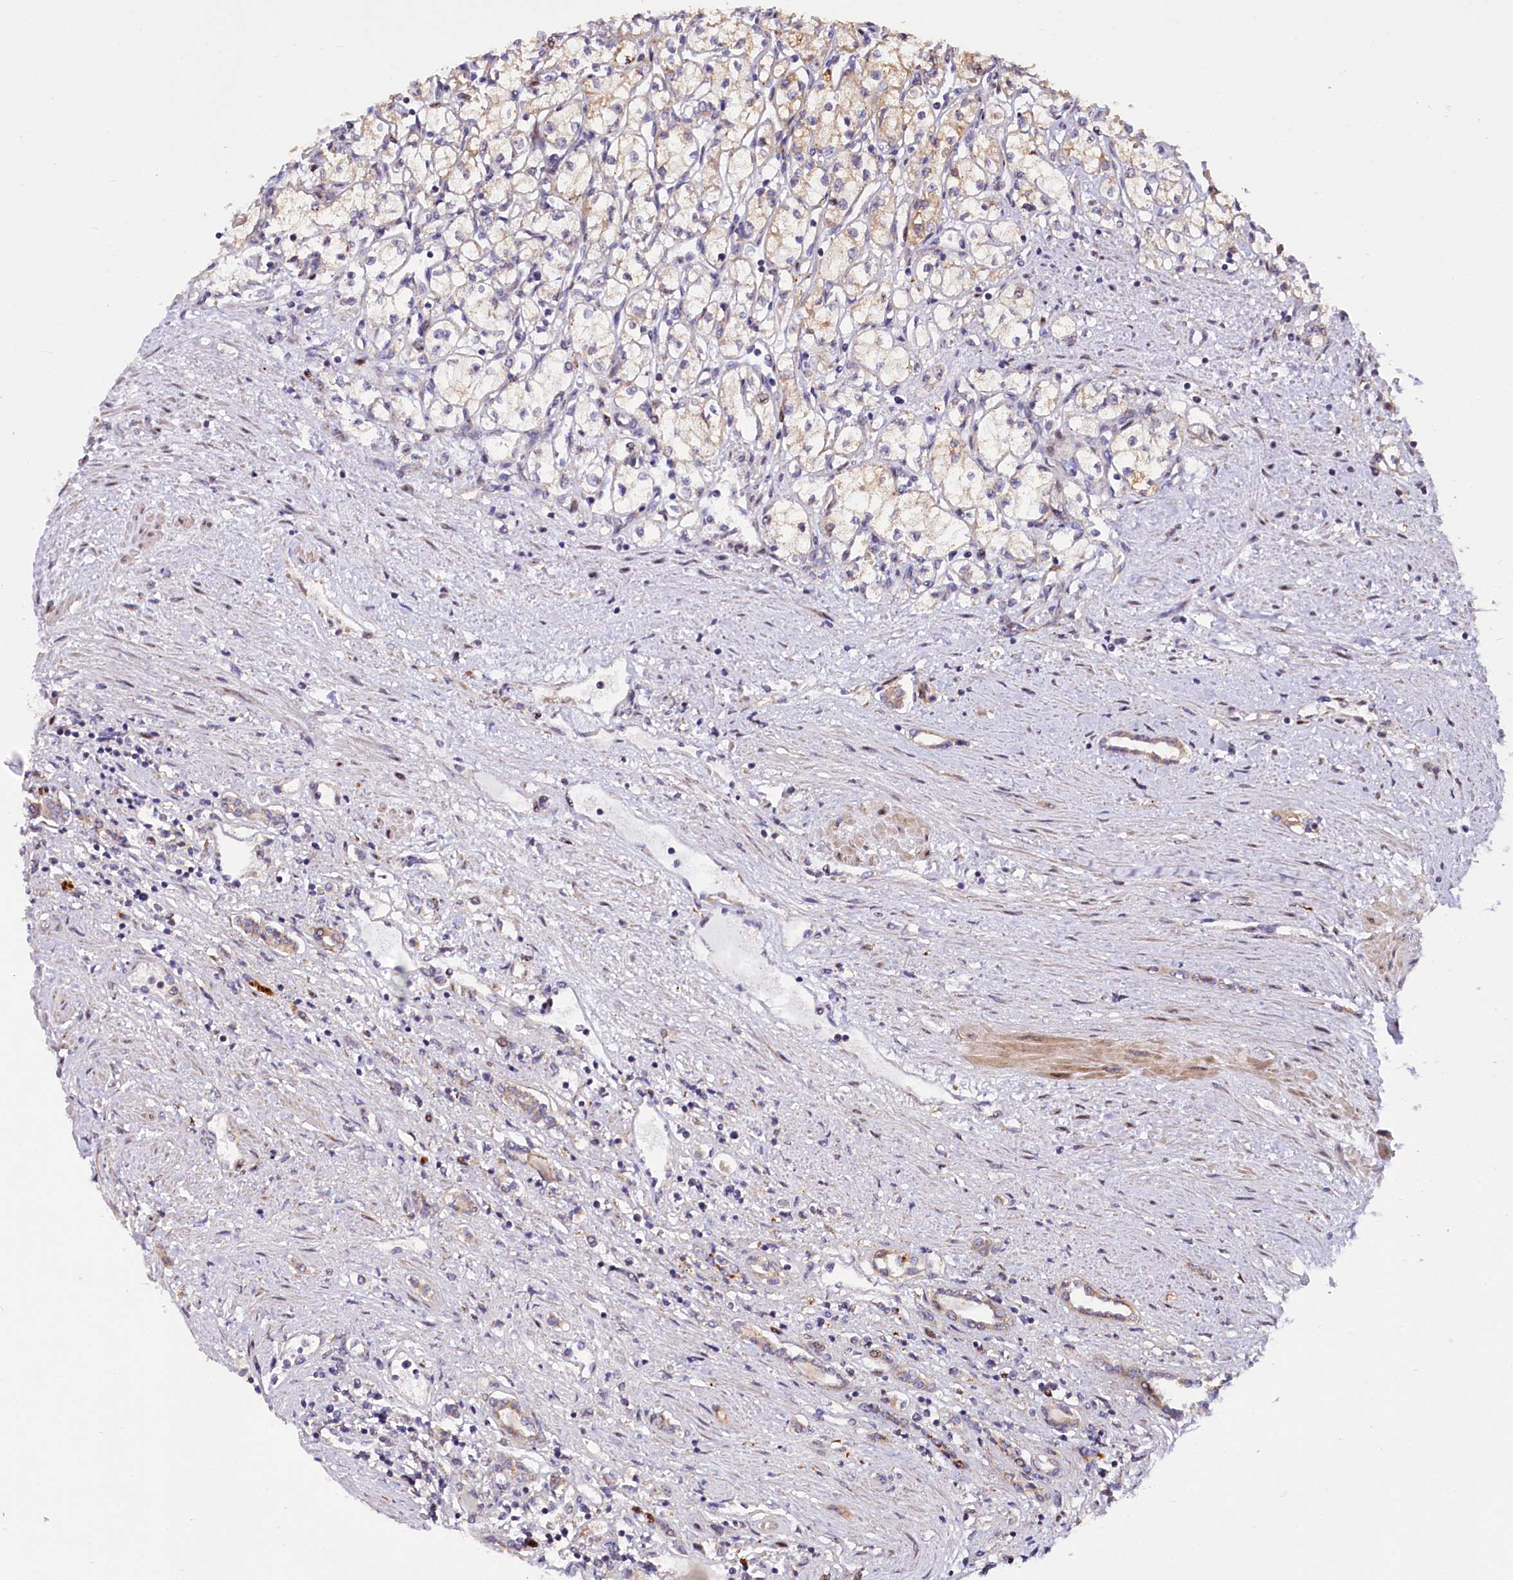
{"staining": {"intensity": "weak", "quantity": "25%-75%", "location": "cytoplasmic/membranous"}, "tissue": "renal cancer", "cell_type": "Tumor cells", "image_type": "cancer", "snomed": [{"axis": "morphology", "description": "Adenocarcinoma, NOS"}, {"axis": "topography", "description": "Kidney"}], "caption": "This is an image of IHC staining of renal adenocarcinoma, which shows weak expression in the cytoplasmic/membranous of tumor cells.", "gene": "PDZRN3", "patient": {"sex": "male", "age": 59}}